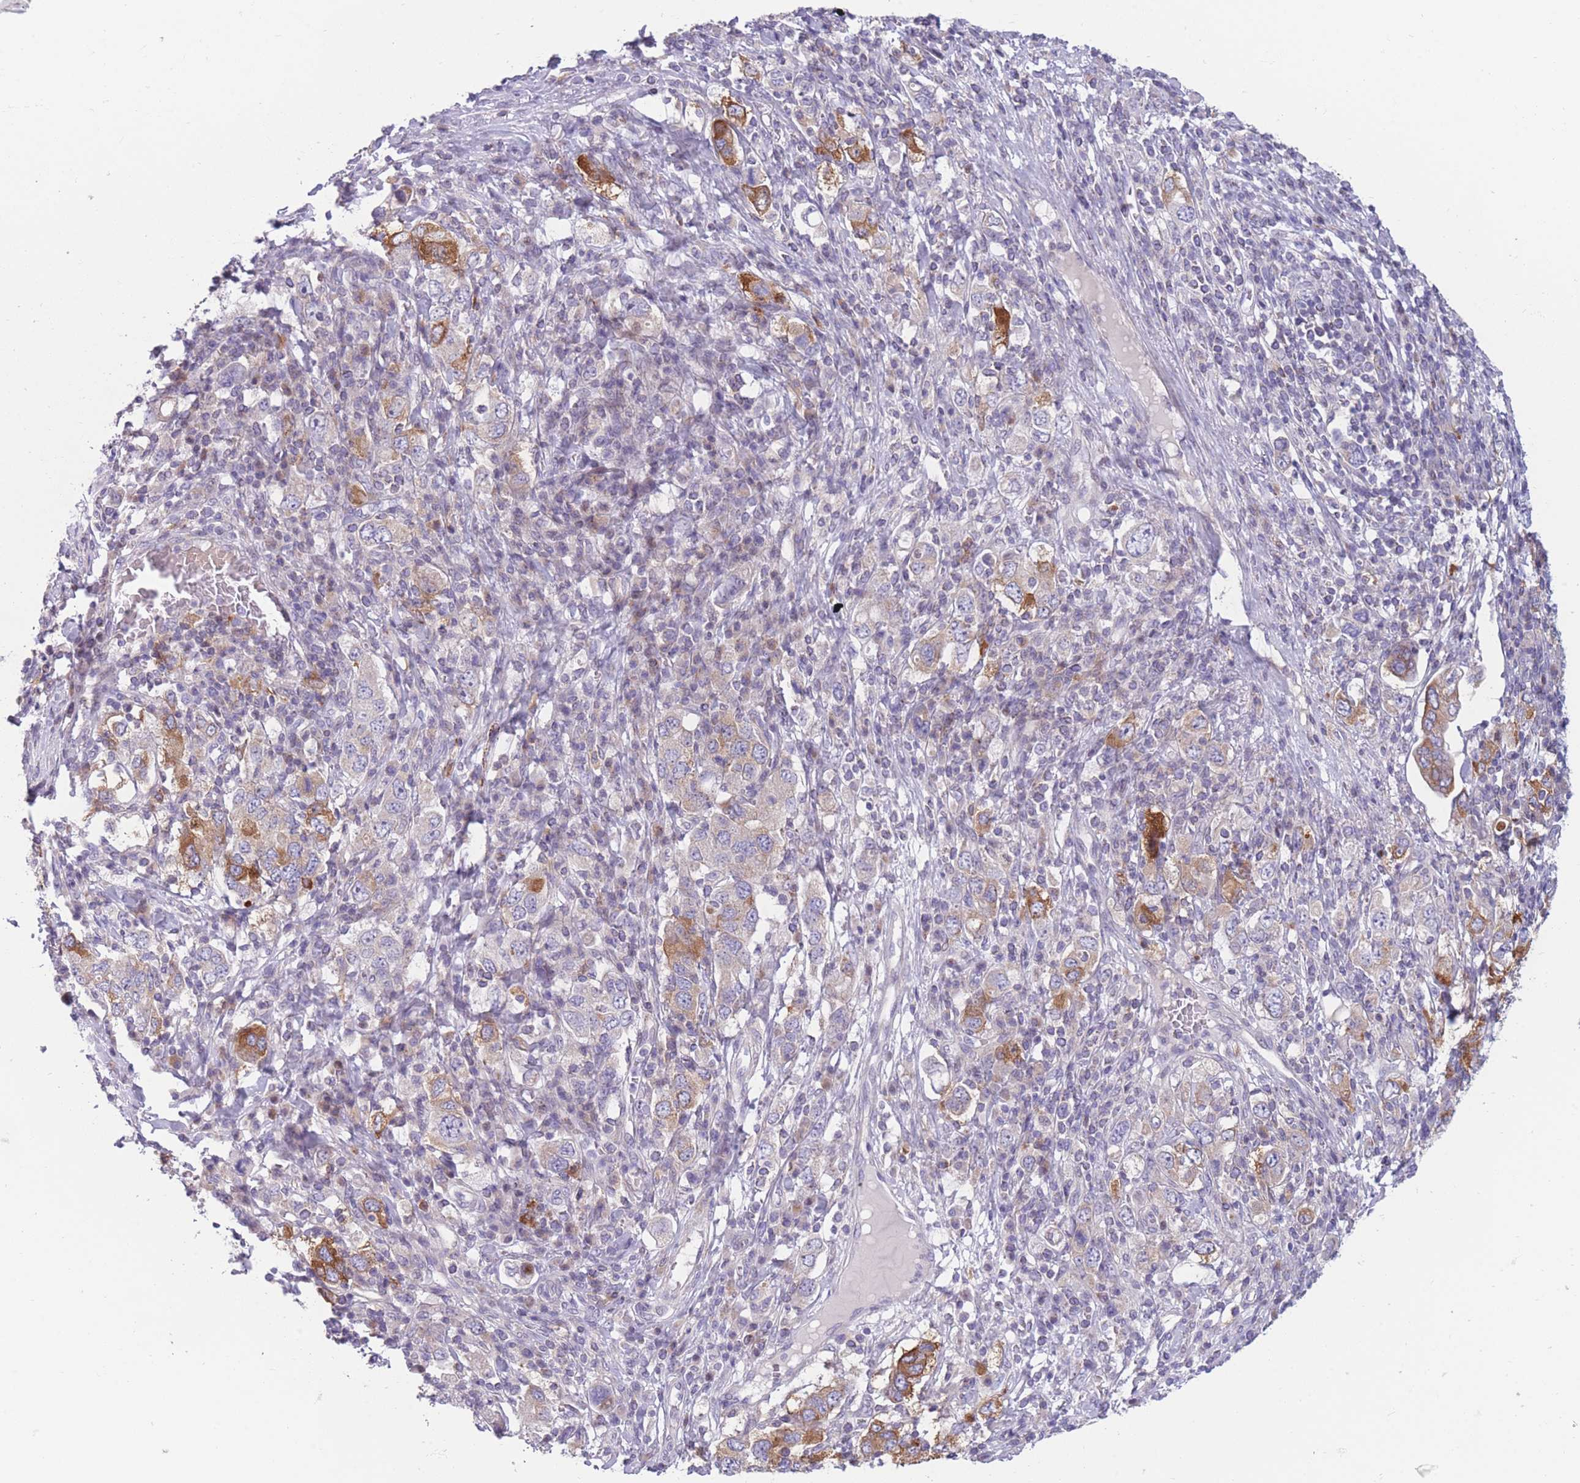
{"staining": {"intensity": "strong", "quantity": "<25%", "location": "cytoplasmic/membranous"}, "tissue": "stomach cancer", "cell_type": "Tumor cells", "image_type": "cancer", "snomed": [{"axis": "morphology", "description": "Adenocarcinoma, NOS"}, {"axis": "topography", "description": "Stomach, upper"}, {"axis": "topography", "description": "Stomach"}], "caption": "Immunohistochemical staining of human stomach cancer (adenocarcinoma) shows medium levels of strong cytoplasmic/membranous protein positivity in about <25% of tumor cells. Using DAB (3,3'-diaminobenzidine) (brown) and hematoxylin (blue) stains, captured at high magnification using brightfield microscopy.", "gene": "PDE4A", "patient": {"sex": "male", "age": 62}}